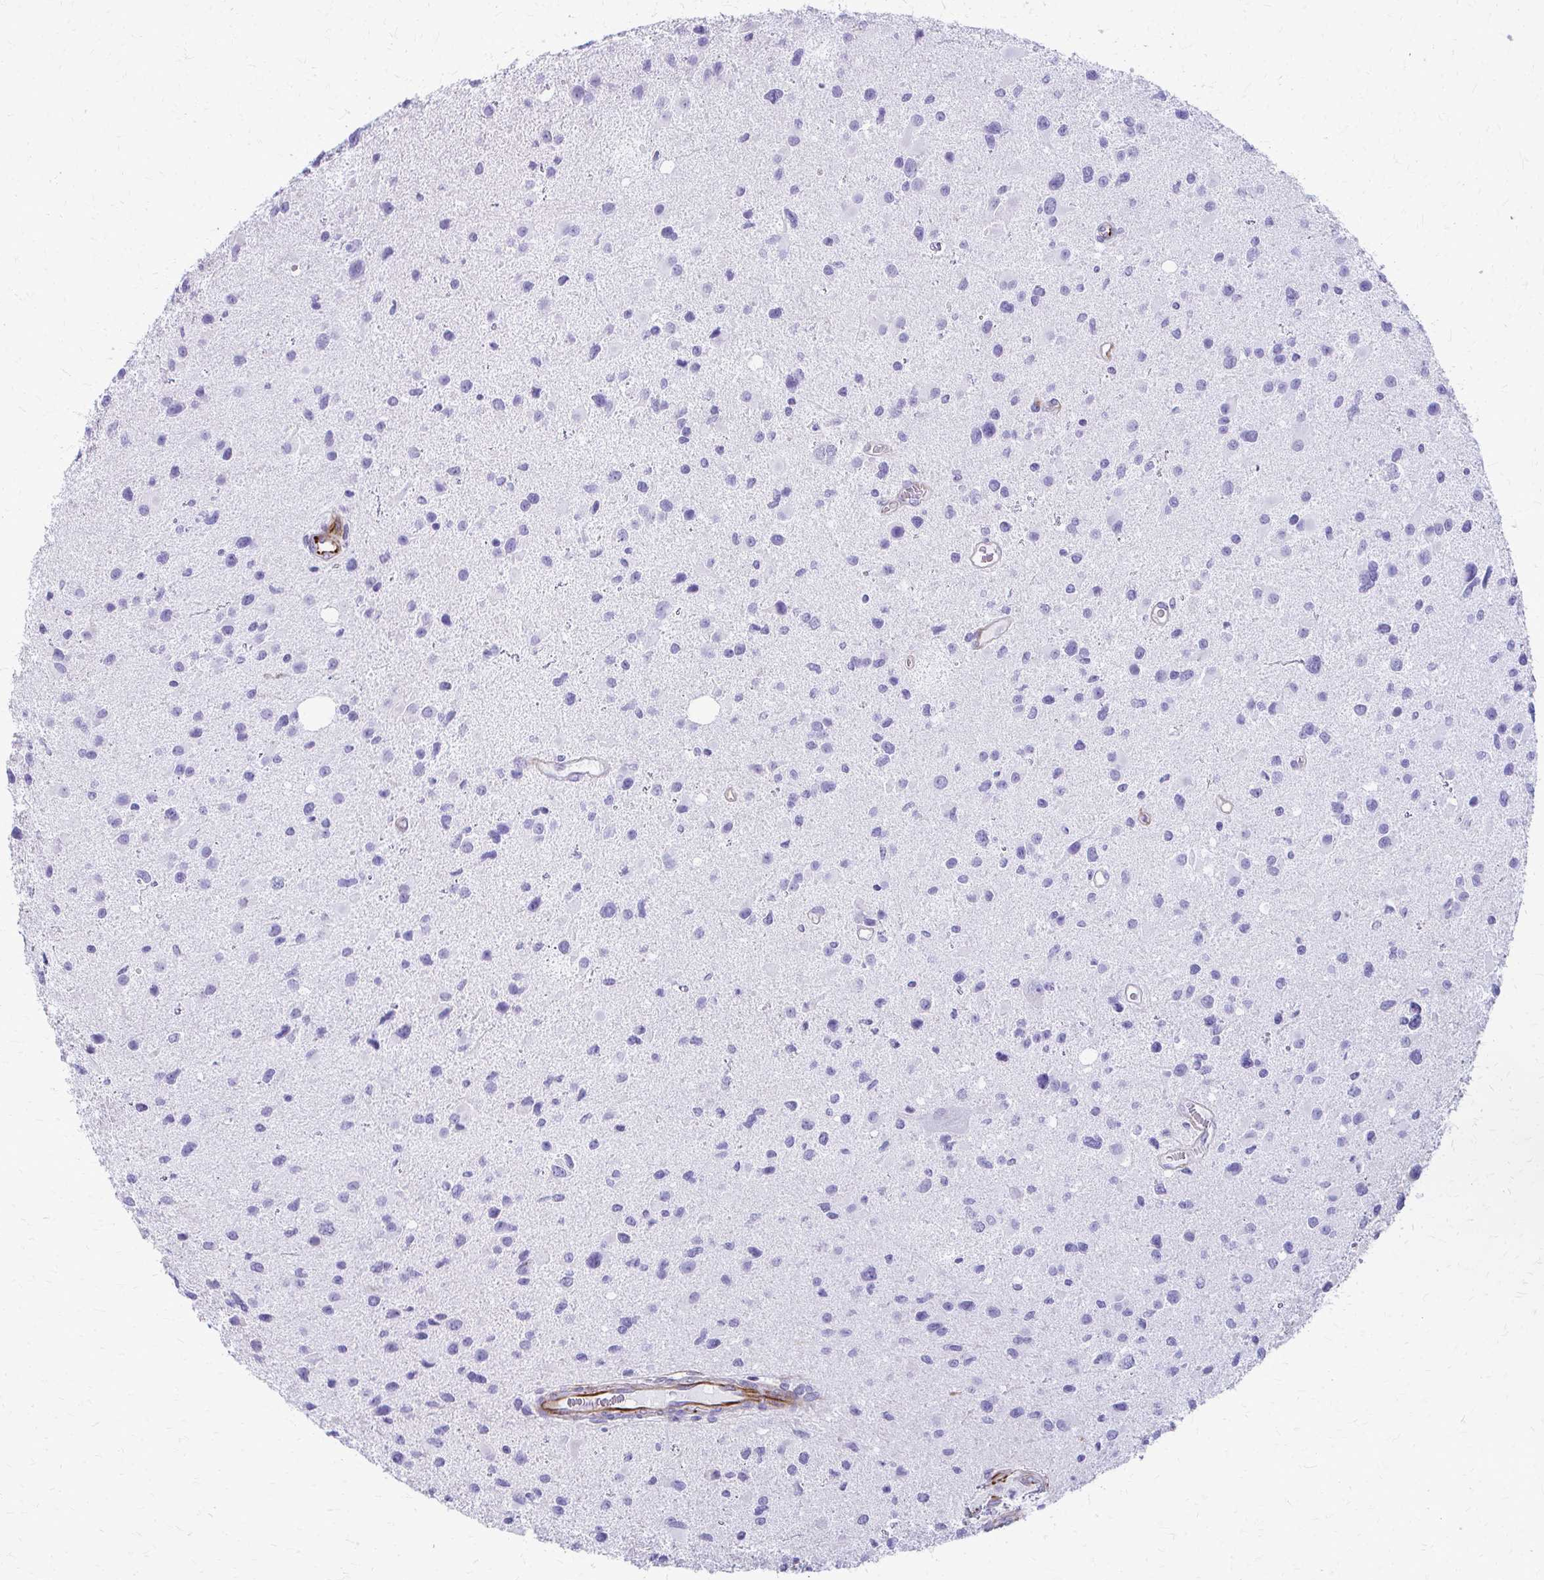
{"staining": {"intensity": "negative", "quantity": "none", "location": "none"}, "tissue": "glioma", "cell_type": "Tumor cells", "image_type": "cancer", "snomed": [{"axis": "morphology", "description": "Glioma, malignant, Low grade"}, {"axis": "topography", "description": "Brain"}], "caption": "The image exhibits no staining of tumor cells in glioma. (DAB immunohistochemistry (IHC), high magnification).", "gene": "TRIM6", "patient": {"sex": "female", "age": 32}}